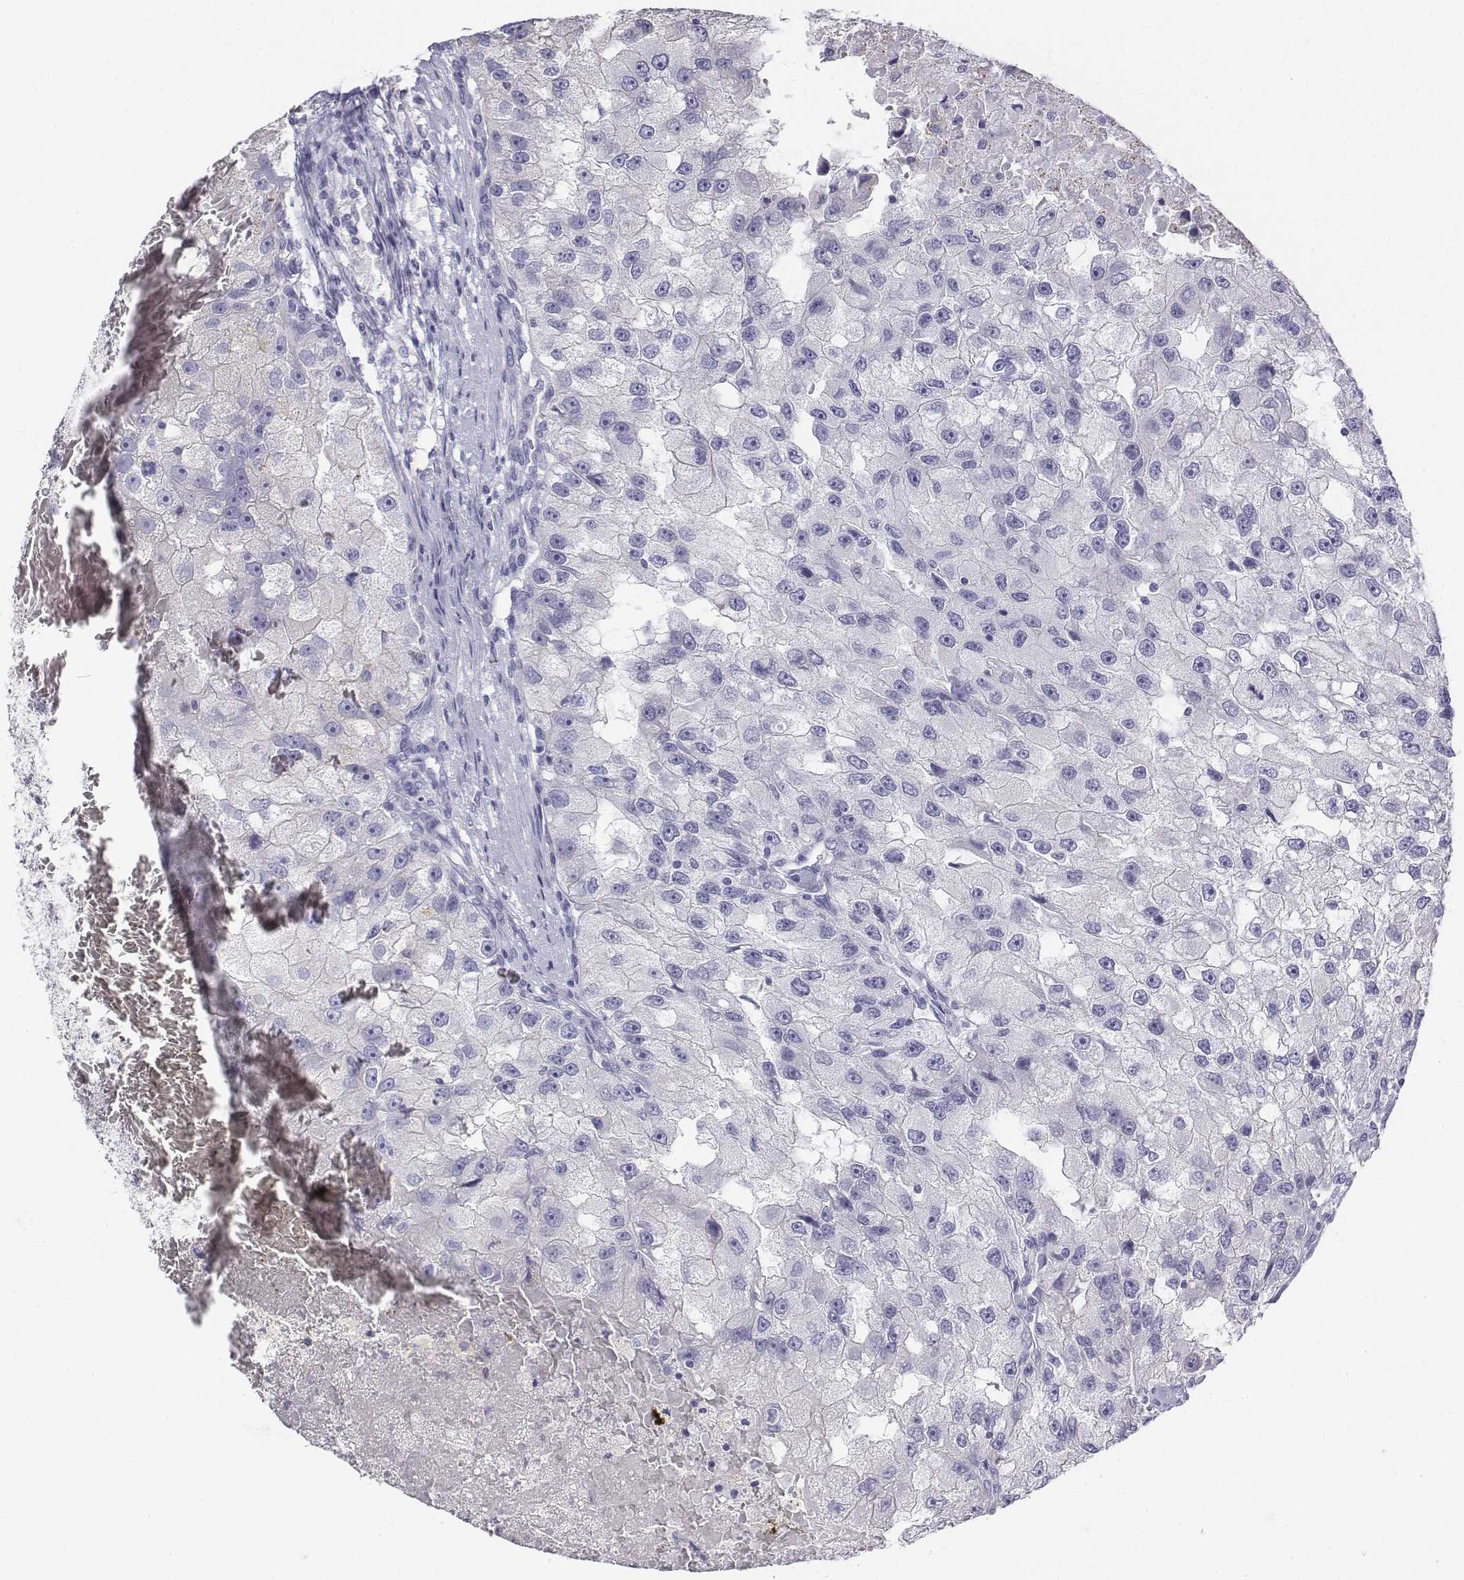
{"staining": {"intensity": "negative", "quantity": "none", "location": "none"}, "tissue": "renal cancer", "cell_type": "Tumor cells", "image_type": "cancer", "snomed": [{"axis": "morphology", "description": "Adenocarcinoma, NOS"}, {"axis": "topography", "description": "Kidney"}], "caption": "Immunohistochemistry (IHC) micrograph of adenocarcinoma (renal) stained for a protein (brown), which reveals no expression in tumor cells. (Stains: DAB immunohistochemistry with hematoxylin counter stain, Microscopy: brightfield microscopy at high magnification).", "gene": "LGSN", "patient": {"sex": "male", "age": 63}}